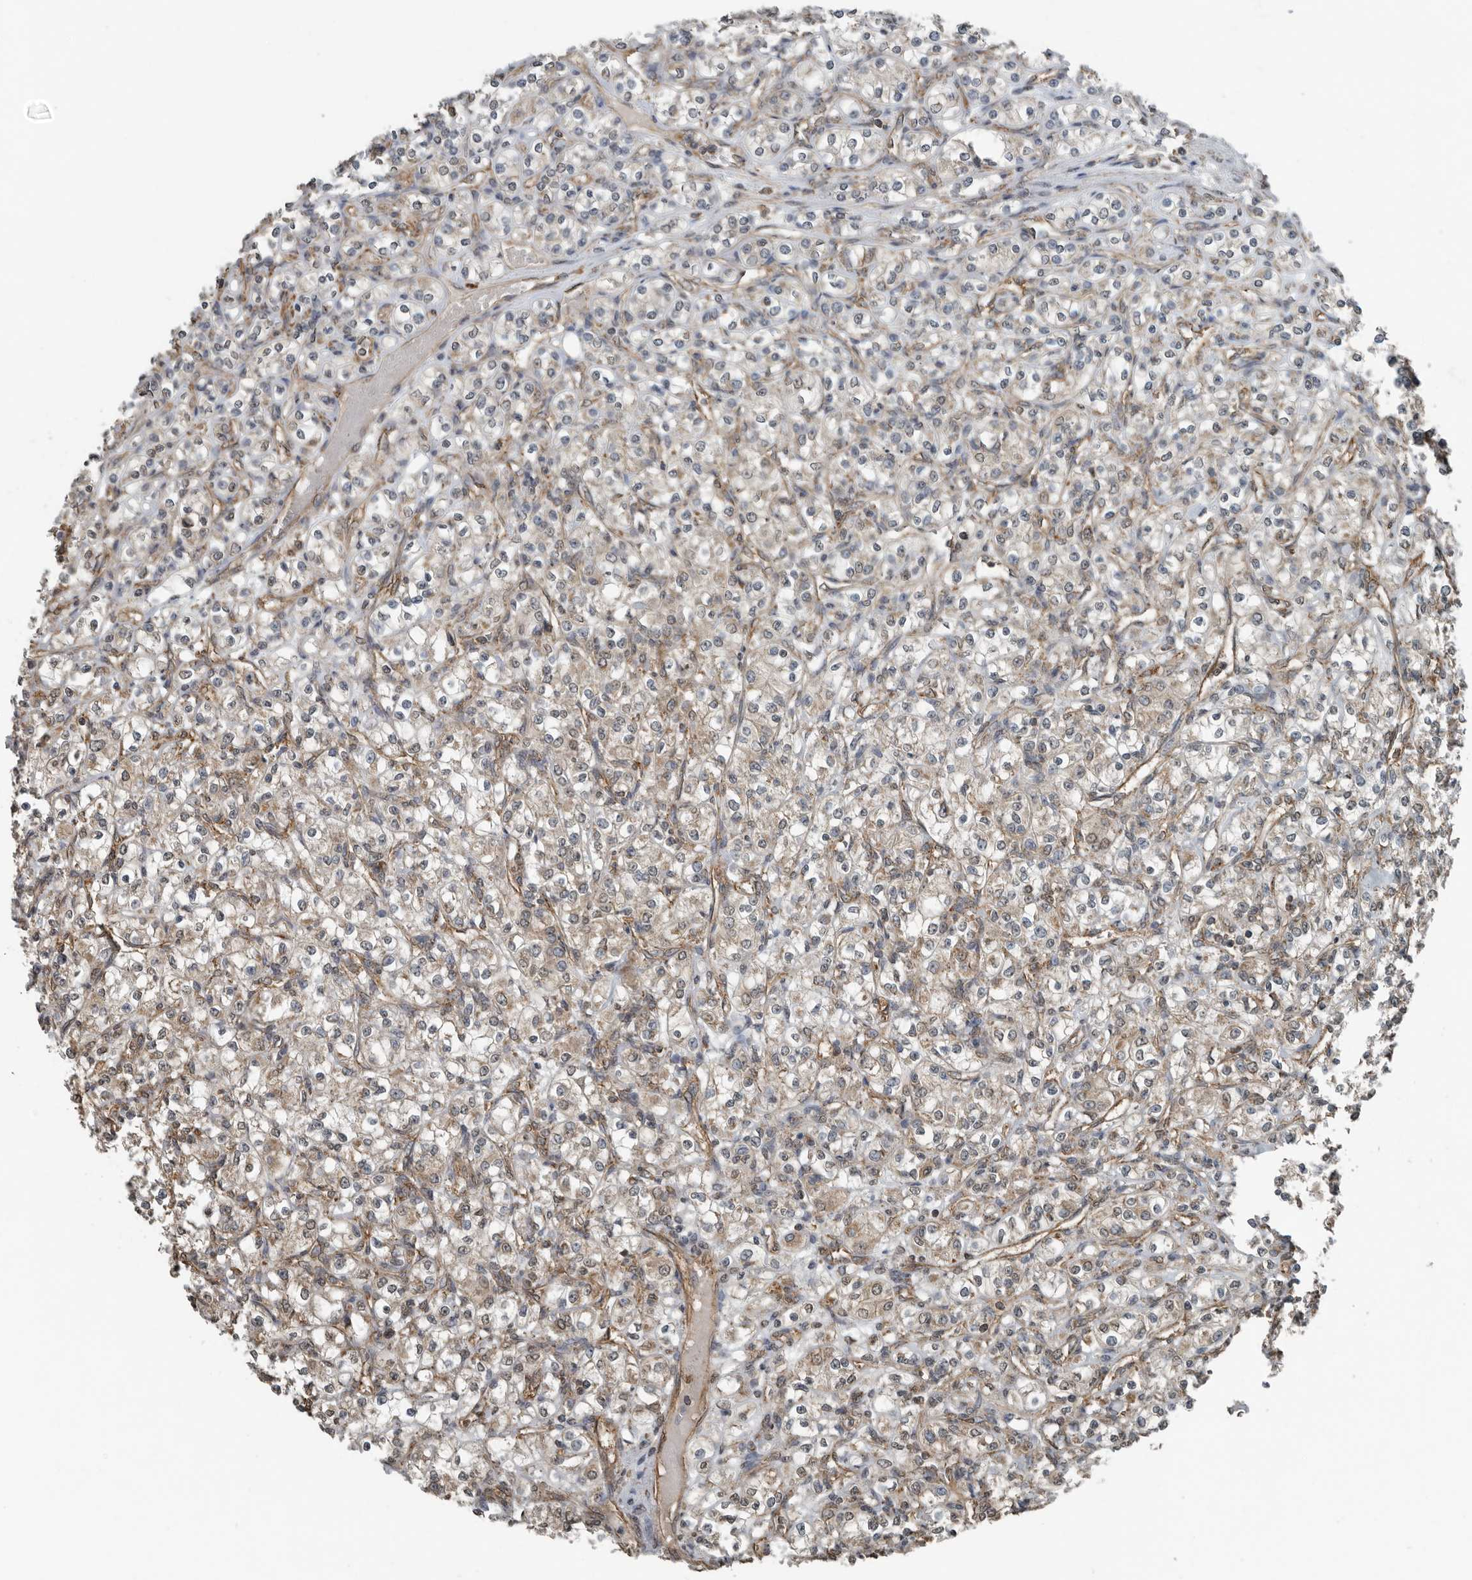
{"staining": {"intensity": "weak", "quantity": ">75%", "location": "cytoplasmic/membranous"}, "tissue": "renal cancer", "cell_type": "Tumor cells", "image_type": "cancer", "snomed": [{"axis": "morphology", "description": "Adenocarcinoma, NOS"}, {"axis": "topography", "description": "Kidney"}], "caption": "Tumor cells show low levels of weak cytoplasmic/membranous positivity in approximately >75% of cells in adenocarcinoma (renal).", "gene": "AFAP1", "patient": {"sex": "male", "age": 77}}